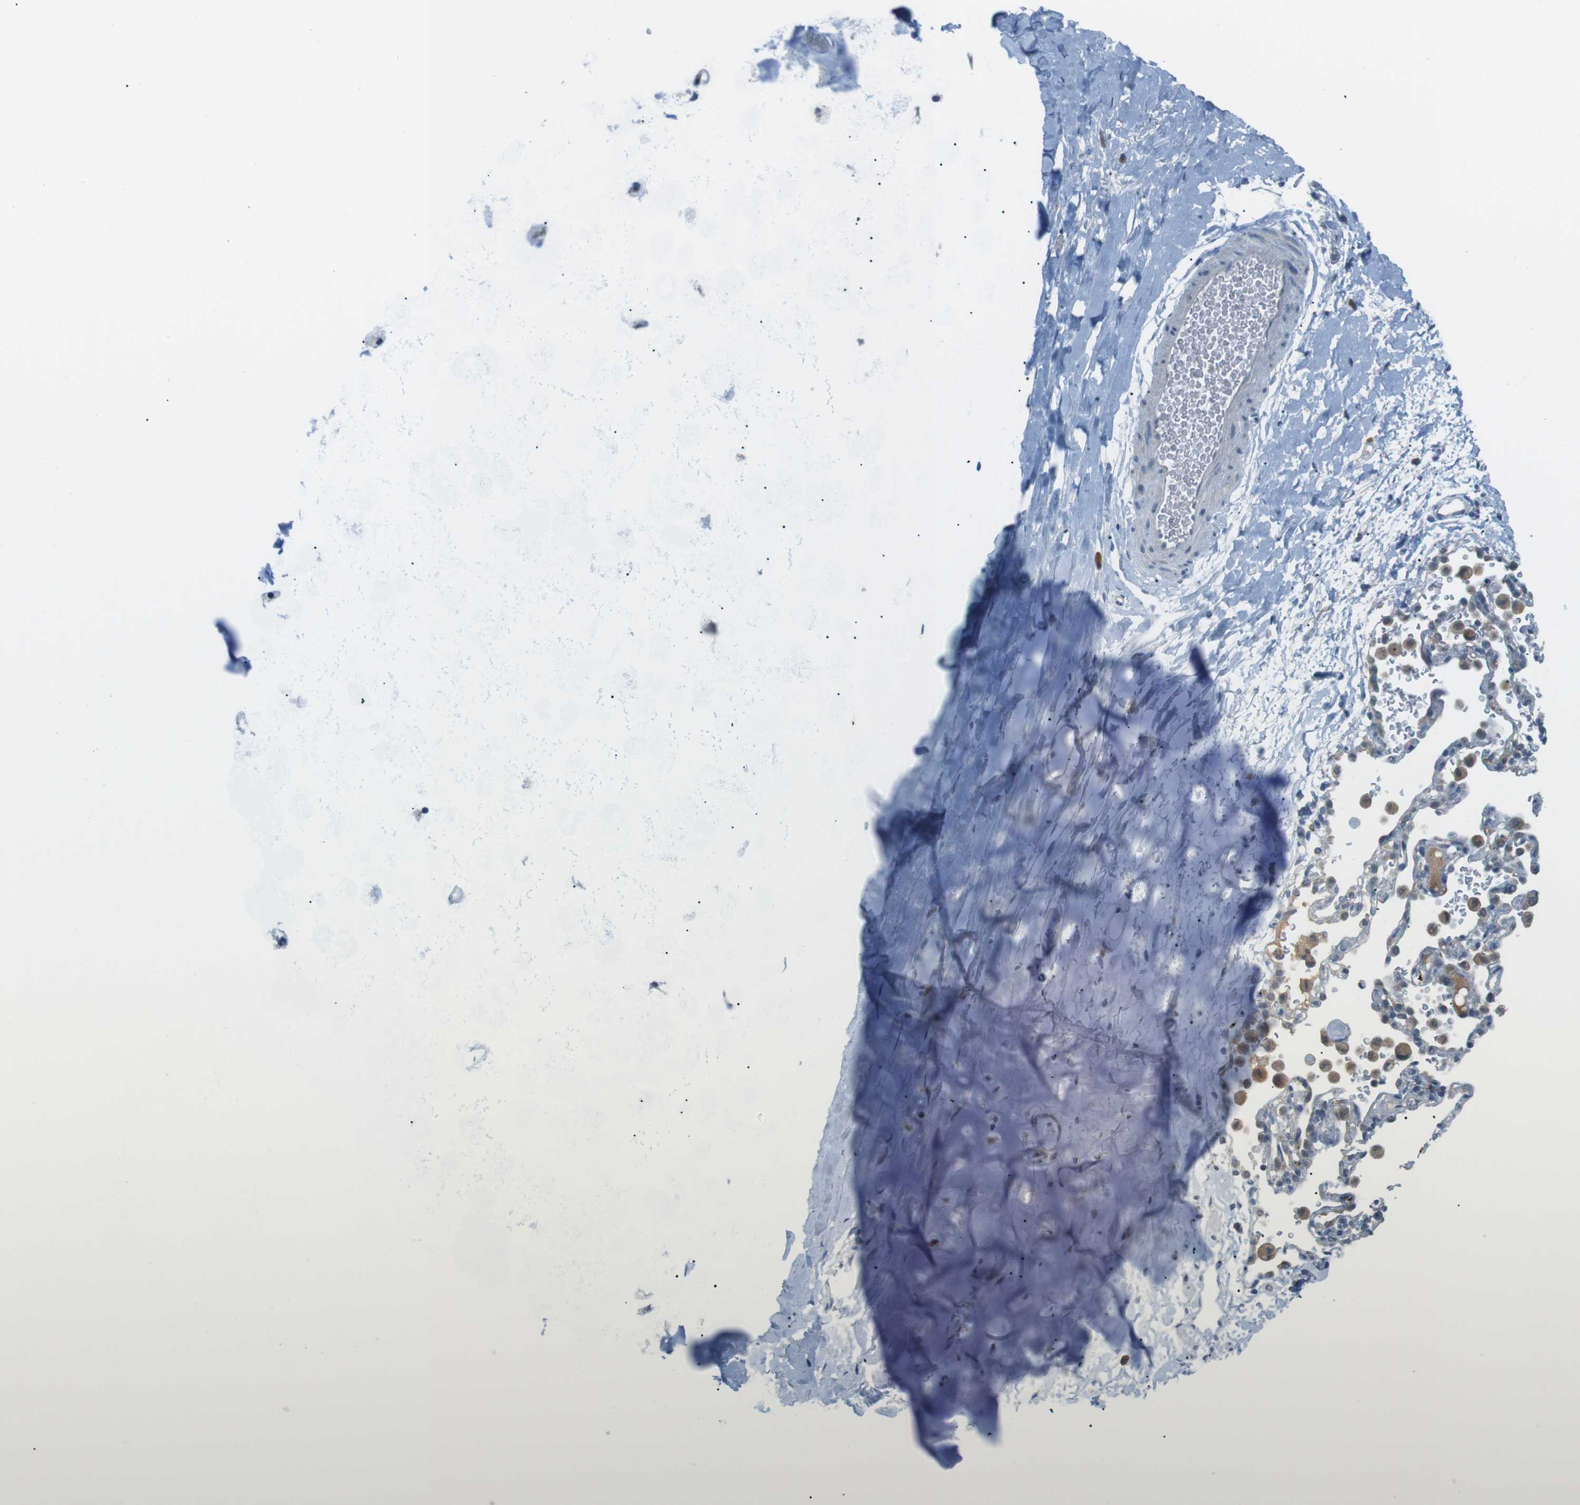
{"staining": {"intensity": "negative", "quantity": "none", "location": "none"}, "tissue": "adipose tissue", "cell_type": "Adipocytes", "image_type": "normal", "snomed": [{"axis": "morphology", "description": "Normal tissue, NOS"}, {"axis": "topography", "description": "Cartilage tissue"}, {"axis": "topography", "description": "Bronchus"}], "caption": "An IHC micrograph of unremarkable adipose tissue is shown. There is no staining in adipocytes of adipose tissue.", "gene": "FCRLA", "patient": {"sex": "female", "age": 53}}